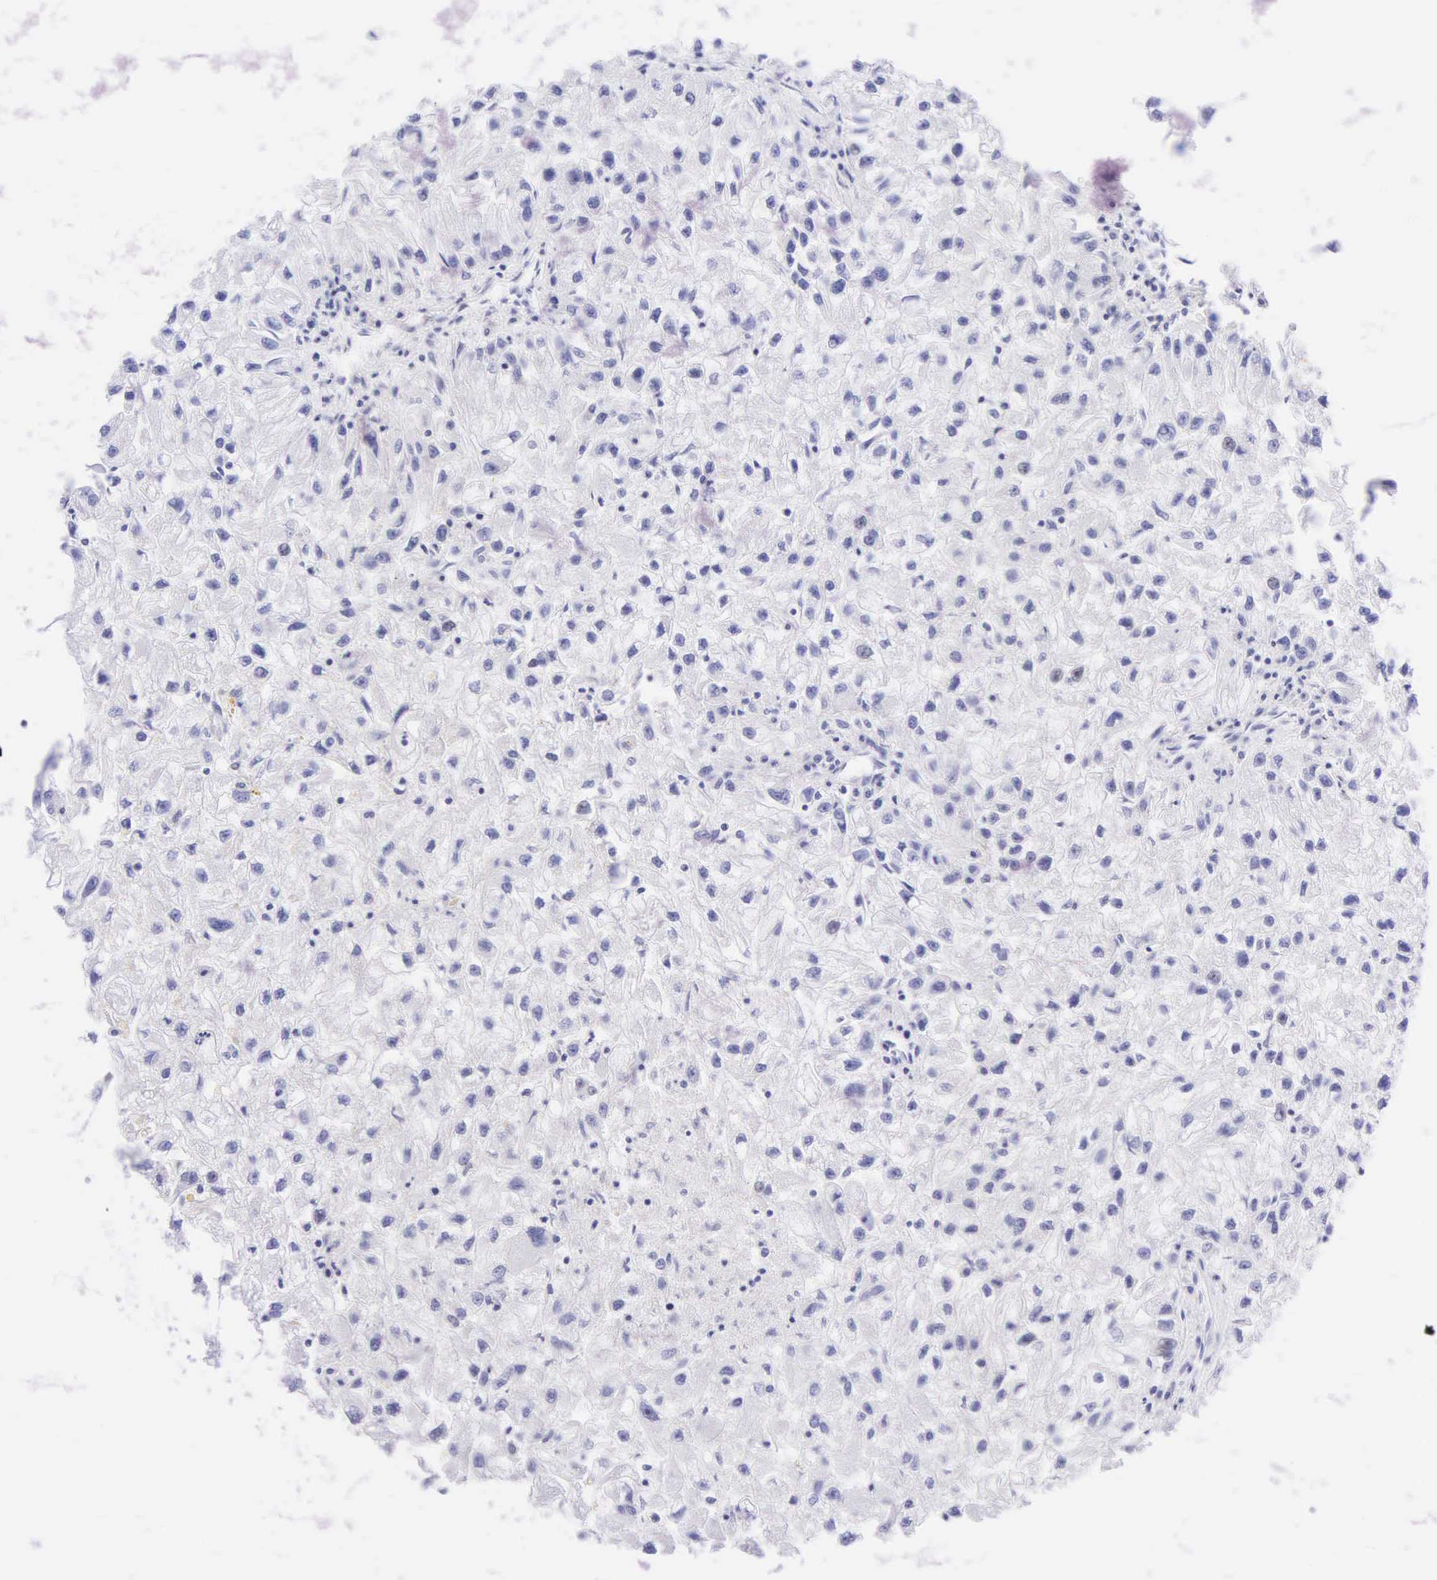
{"staining": {"intensity": "negative", "quantity": "none", "location": "none"}, "tissue": "renal cancer", "cell_type": "Tumor cells", "image_type": "cancer", "snomed": [{"axis": "morphology", "description": "Adenocarcinoma, NOS"}, {"axis": "topography", "description": "Kidney"}], "caption": "IHC micrograph of renal cancer (adenocarcinoma) stained for a protein (brown), which exhibits no positivity in tumor cells. (DAB (3,3'-diaminobenzidine) IHC visualized using brightfield microscopy, high magnification).", "gene": "DES", "patient": {"sex": "male", "age": 59}}